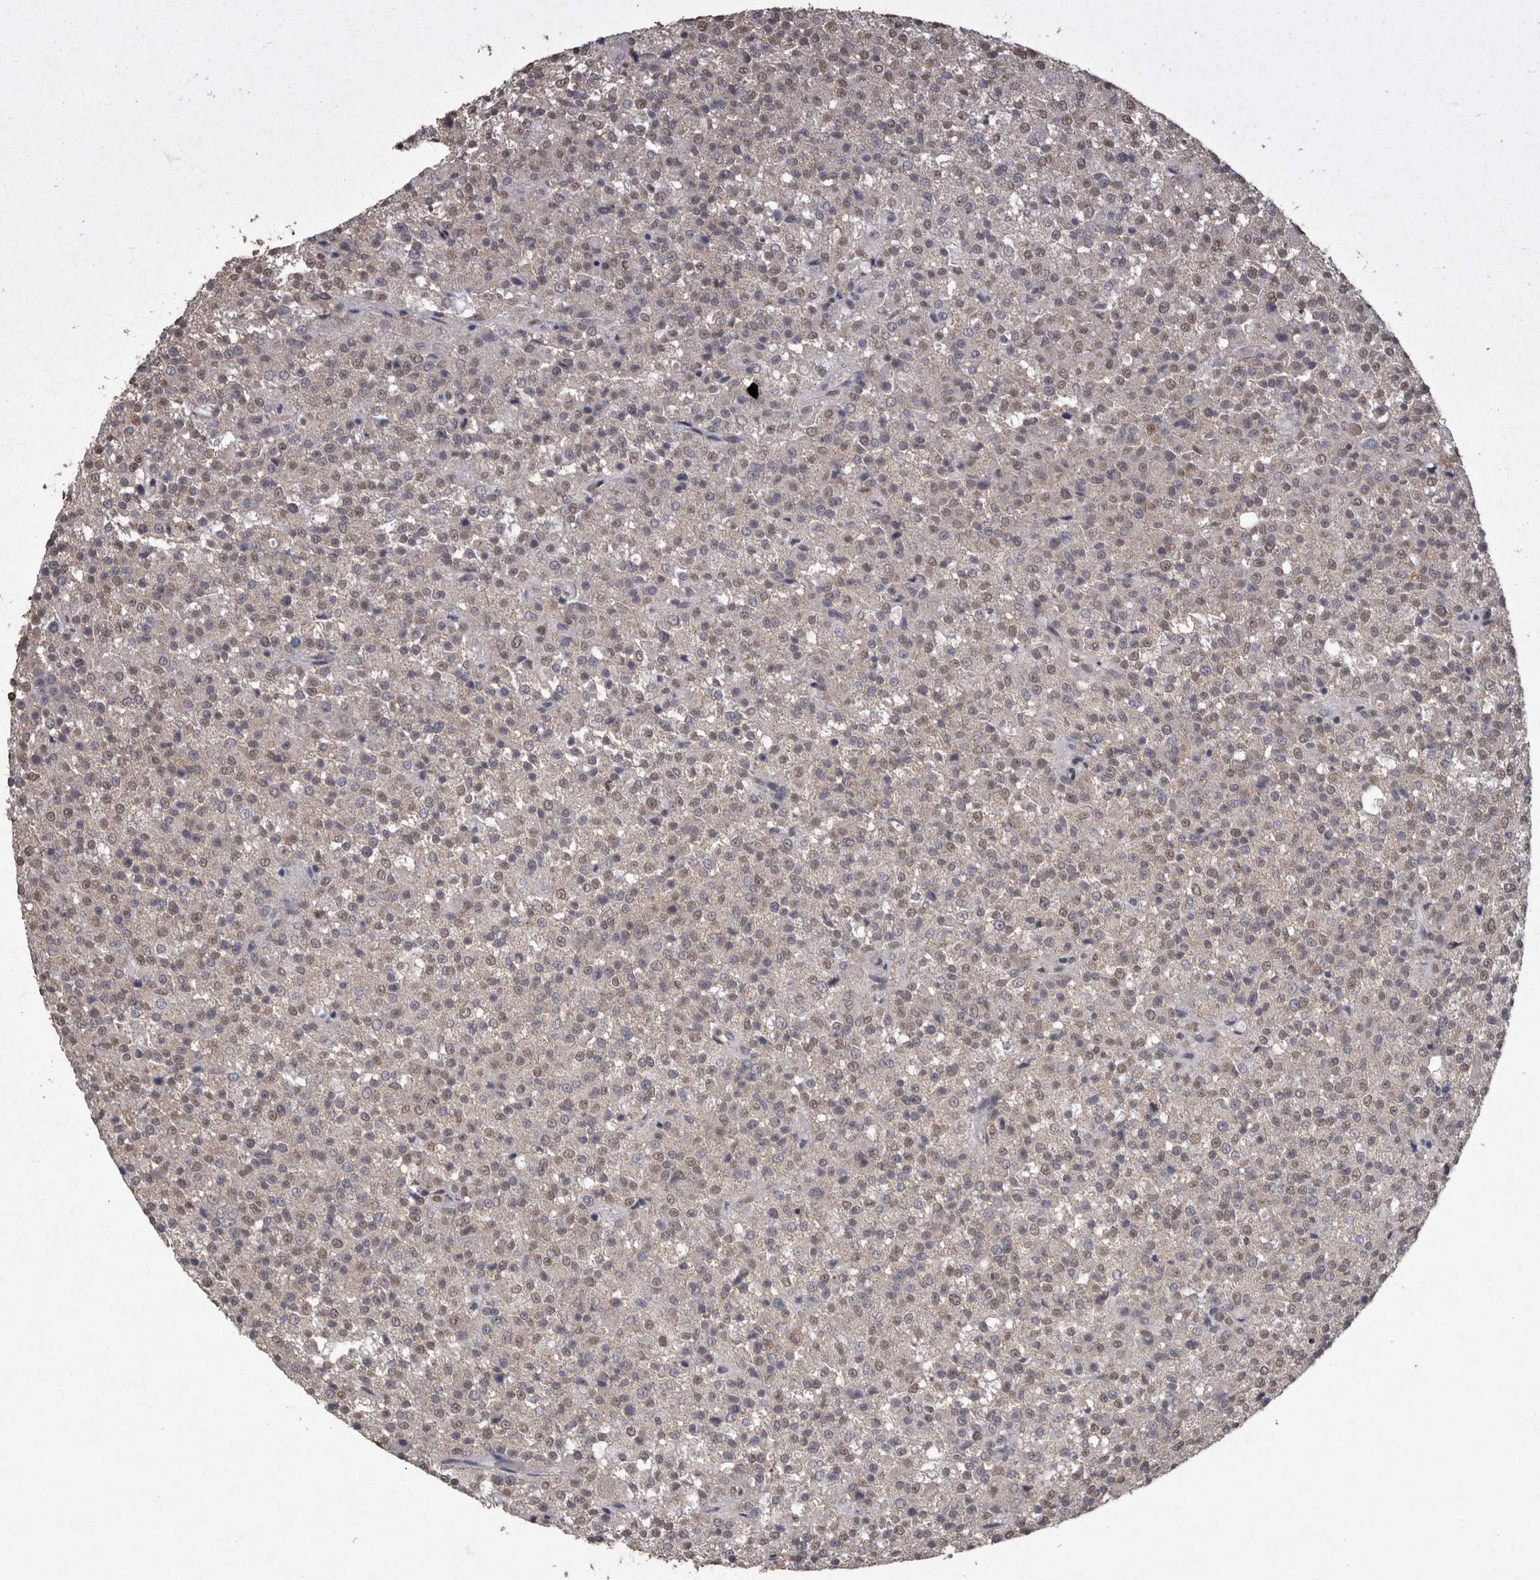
{"staining": {"intensity": "weak", "quantity": "<25%", "location": "nuclear"}, "tissue": "testis cancer", "cell_type": "Tumor cells", "image_type": "cancer", "snomed": [{"axis": "morphology", "description": "Seminoma, NOS"}, {"axis": "topography", "description": "Testis"}], "caption": "Immunohistochemical staining of human seminoma (testis) reveals no significant expression in tumor cells.", "gene": "SMAD7", "patient": {"sex": "male", "age": 59}}